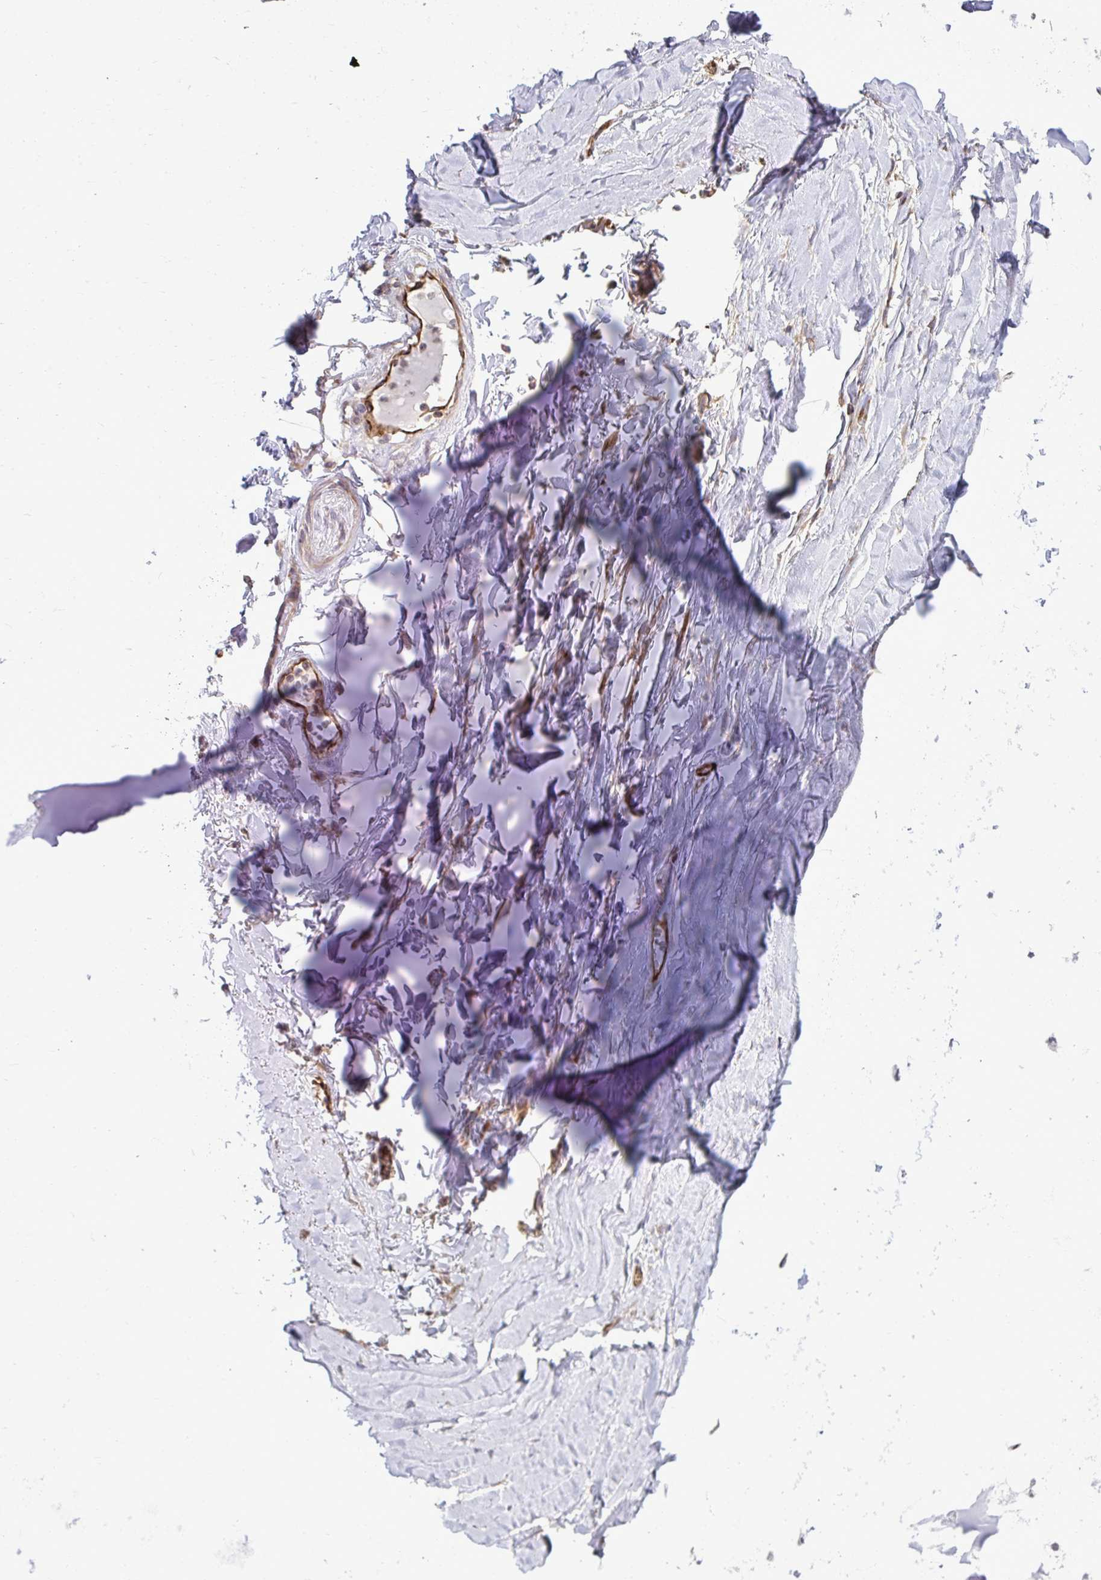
{"staining": {"intensity": "negative", "quantity": "none", "location": "none"}, "tissue": "adipose tissue", "cell_type": "Adipocytes", "image_type": "normal", "snomed": [{"axis": "morphology", "description": "Normal tissue, NOS"}, {"axis": "topography", "description": "Cartilage tissue"}, {"axis": "topography", "description": "Nasopharynx"}, {"axis": "topography", "description": "Thyroid gland"}], "caption": "High magnification brightfield microscopy of normal adipose tissue stained with DAB (brown) and counterstained with hematoxylin (blue): adipocytes show no significant positivity.", "gene": "FUT10", "patient": {"sex": "male", "age": 63}}